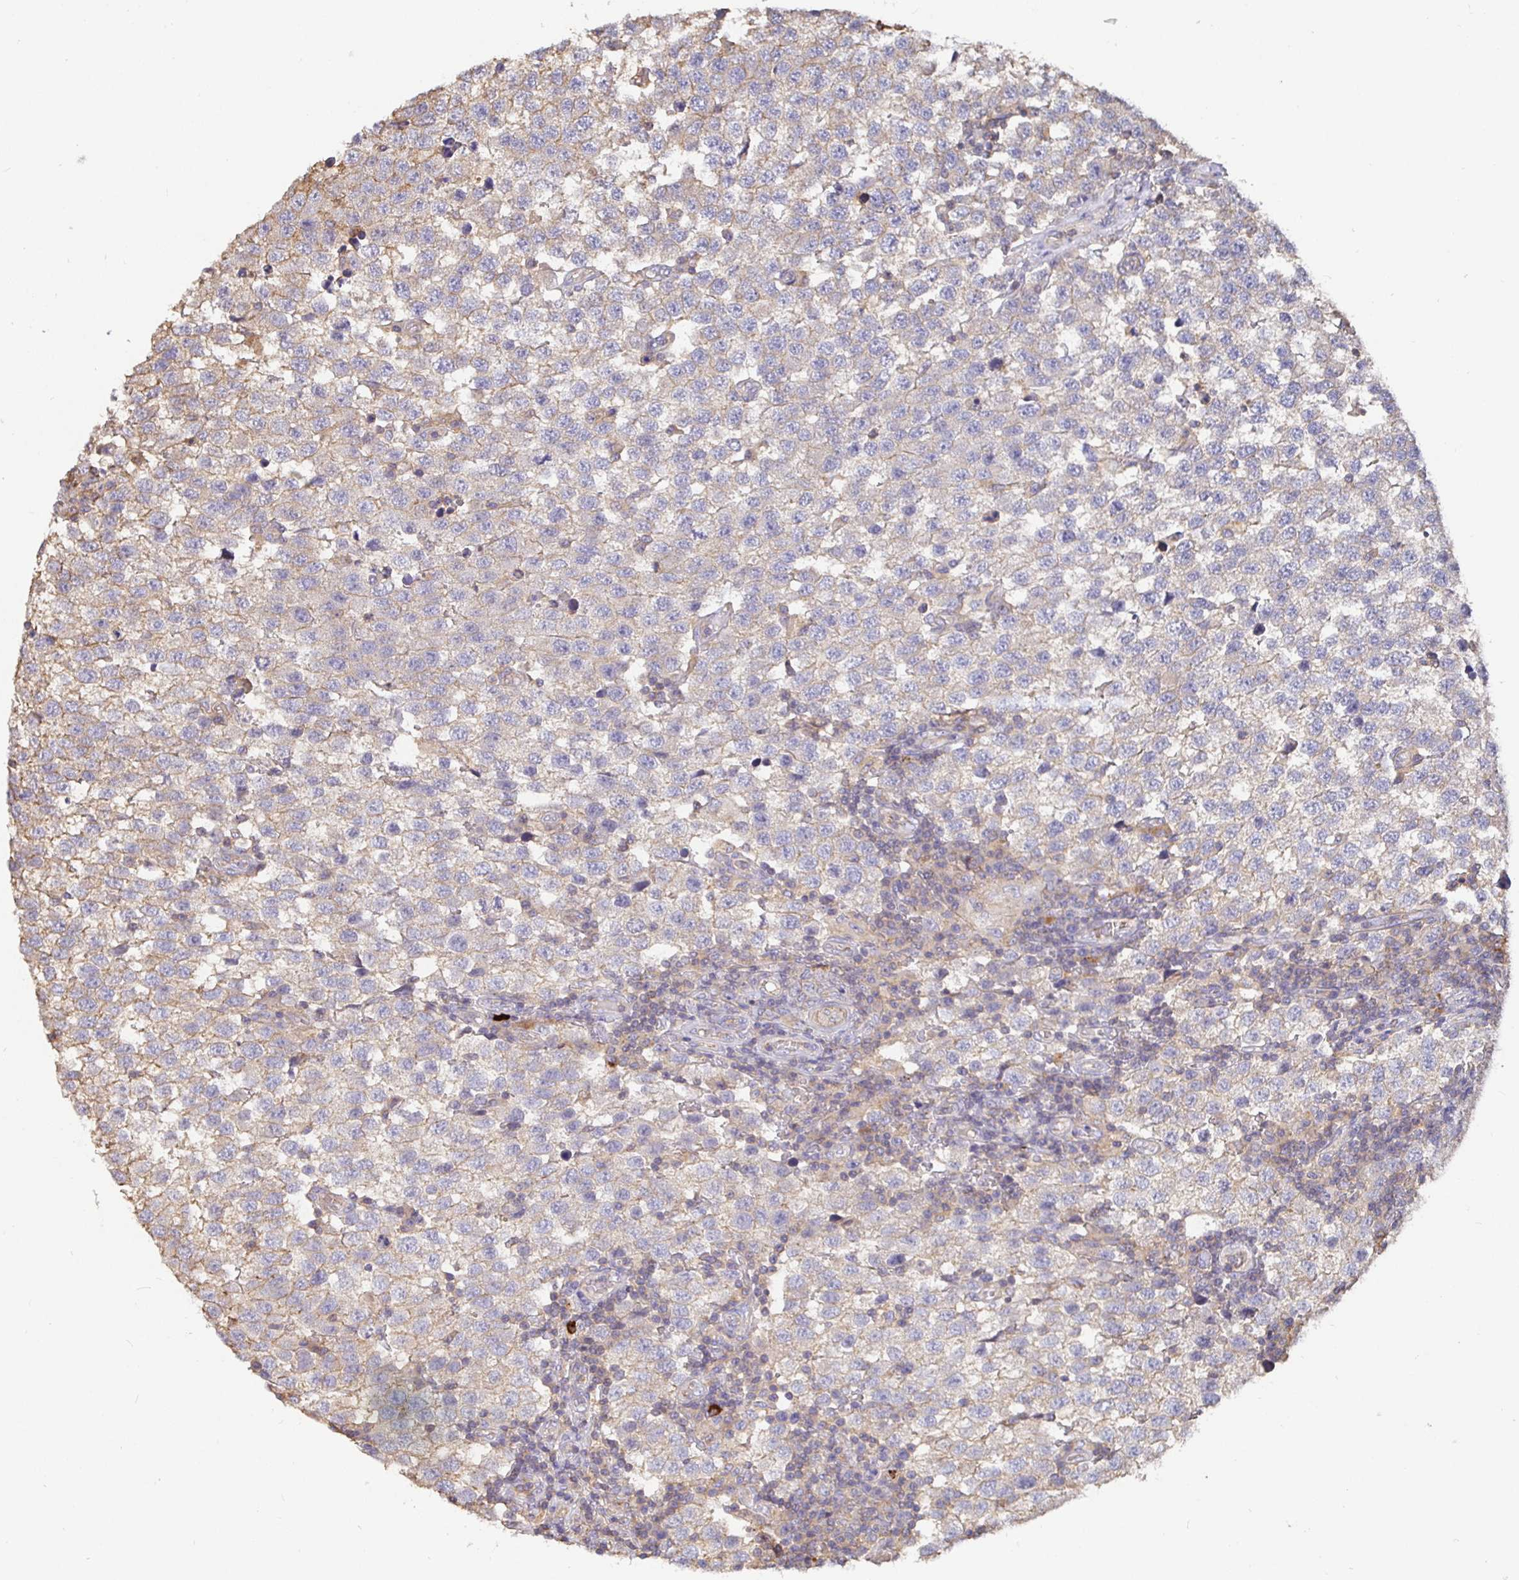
{"staining": {"intensity": "weak", "quantity": "<25%", "location": "cytoplasmic/membranous"}, "tissue": "testis cancer", "cell_type": "Tumor cells", "image_type": "cancer", "snomed": [{"axis": "morphology", "description": "Seminoma, NOS"}, {"axis": "topography", "description": "Testis"}], "caption": "A photomicrograph of human seminoma (testis) is negative for staining in tumor cells.", "gene": "C1QTNF7", "patient": {"sex": "male", "age": 34}}